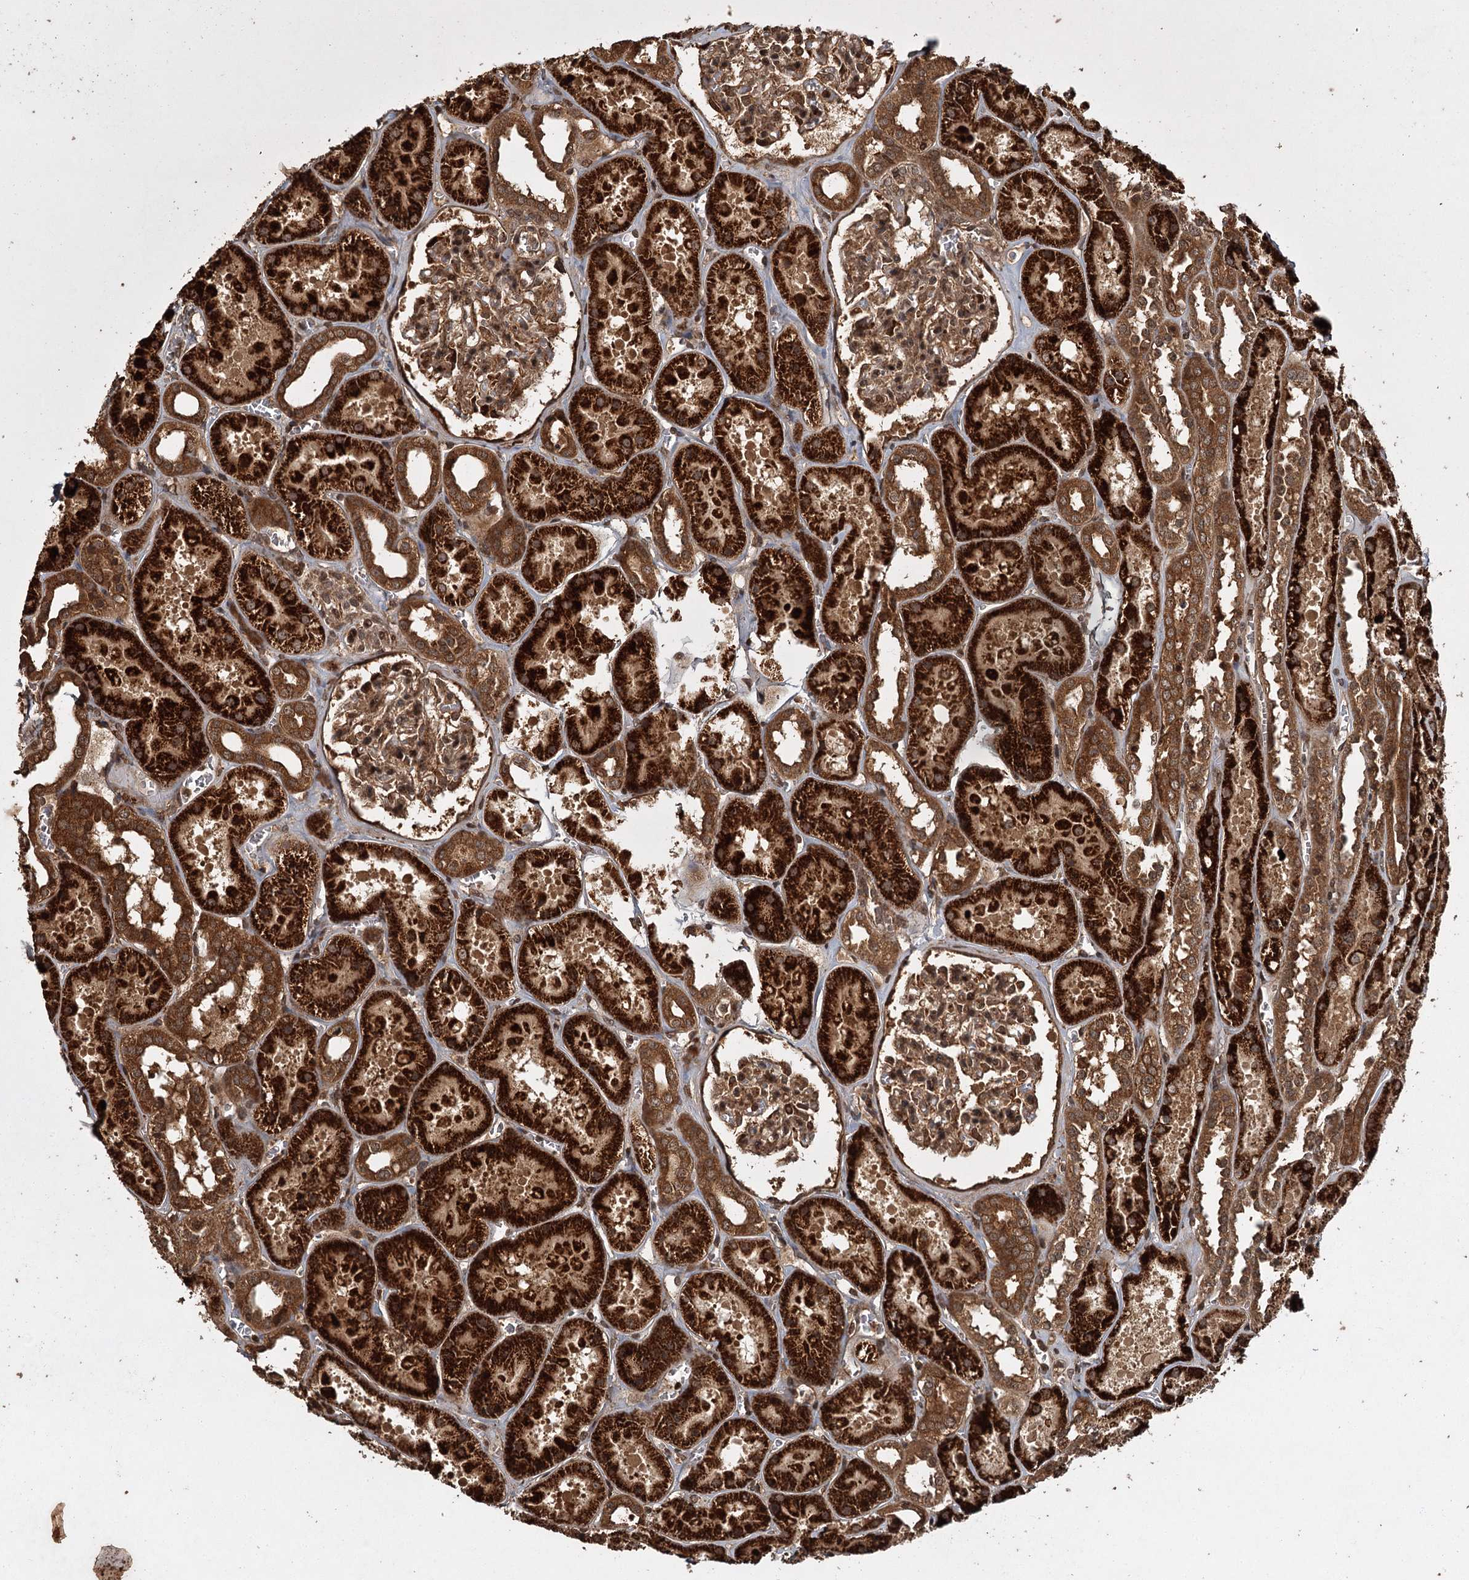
{"staining": {"intensity": "strong", "quantity": ">75%", "location": "cytoplasmic/membranous"}, "tissue": "kidney", "cell_type": "Cells in glomeruli", "image_type": "normal", "snomed": [{"axis": "morphology", "description": "Normal tissue, NOS"}, {"axis": "topography", "description": "Kidney"}], "caption": "Immunohistochemistry (IHC) histopathology image of unremarkable kidney stained for a protein (brown), which reveals high levels of strong cytoplasmic/membranous expression in about >75% of cells in glomeruli.", "gene": "RPAP3", "patient": {"sex": "female", "age": 41}}